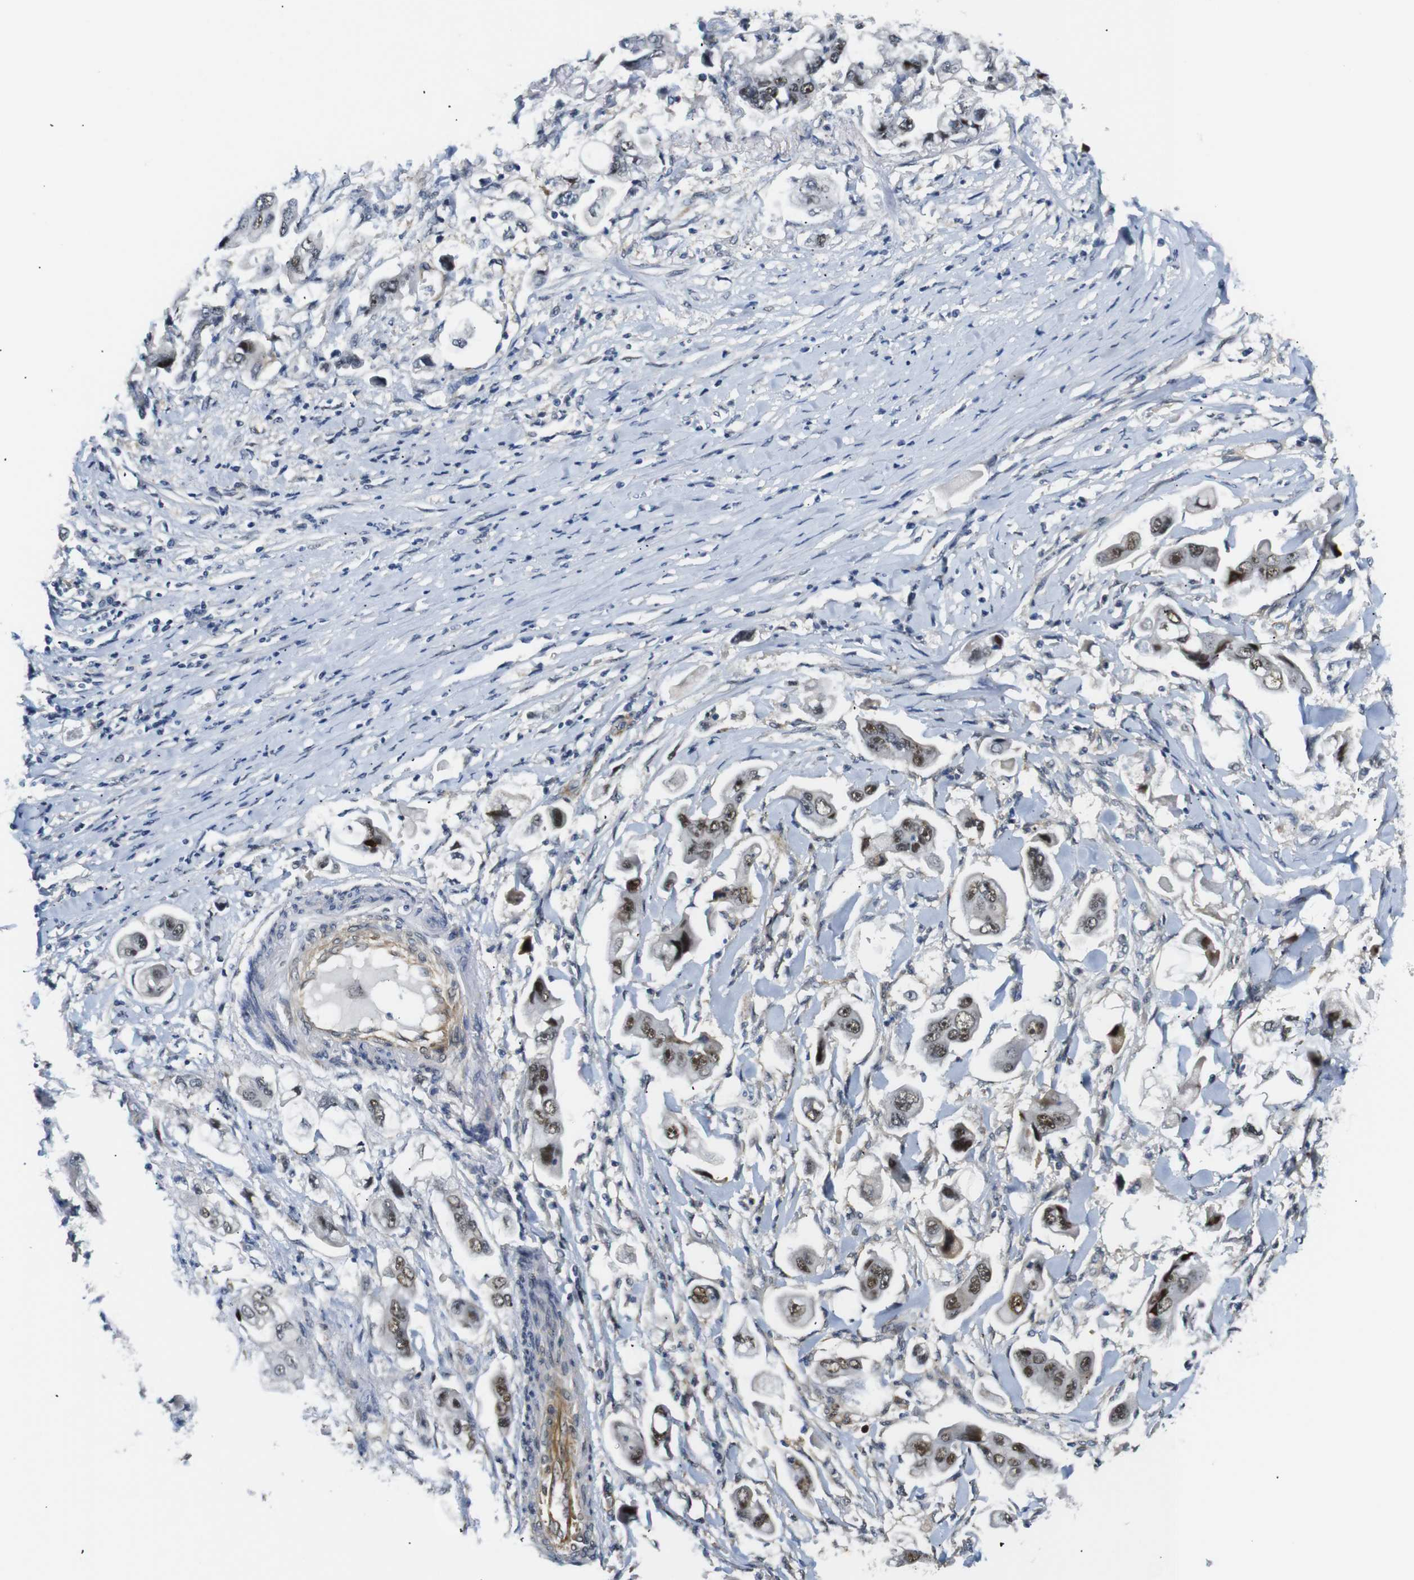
{"staining": {"intensity": "moderate", "quantity": ">75%", "location": "nuclear"}, "tissue": "stomach cancer", "cell_type": "Tumor cells", "image_type": "cancer", "snomed": [{"axis": "morphology", "description": "Adenocarcinoma, NOS"}, {"axis": "topography", "description": "Stomach"}], "caption": "This is a photomicrograph of immunohistochemistry (IHC) staining of stomach cancer, which shows moderate positivity in the nuclear of tumor cells.", "gene": "PARN", "patient": {"sex": "male", "age": 62}}